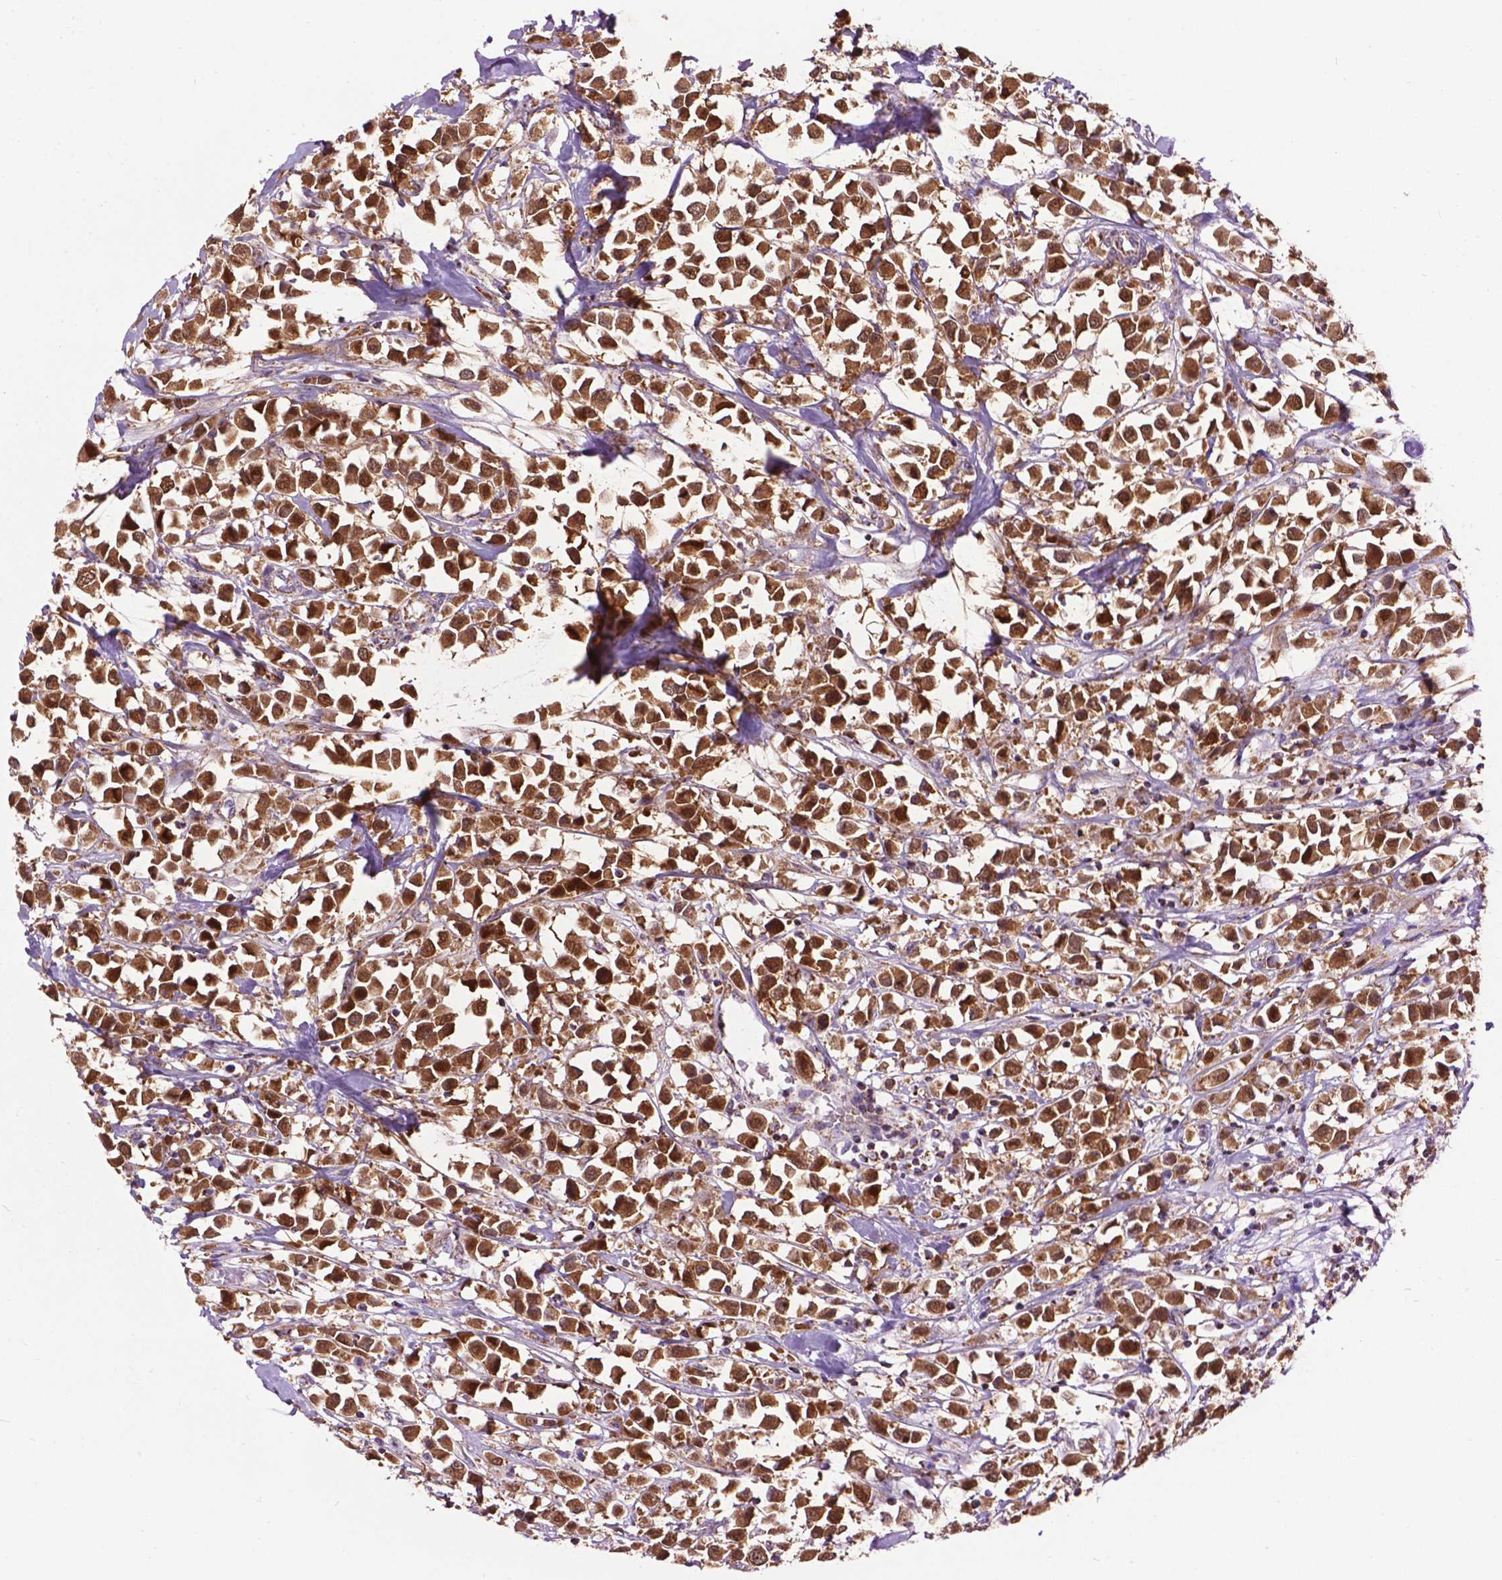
{"staining": {"intensity": "strong", "quantity": ">75%", "location": "cytoplasmic/membranous"}, "tissue": "breast cancer", "cell_type": "Tumor cells", "image_type": "cancer", "snomed": [{"axis": "morphology", "description": "Duct carcinoma"}, {"axis": "topography", "description": "Breast"}], "caption": "Human breast cancer (infiltrating ductal carcinoma) stained for a protein (brown) reveals strong cytoplasmic/membranous positive positivity in approximately >75% of tumor cells.", "gene": "PYCR3", "patient": {"sex": "female", "age": 61}}